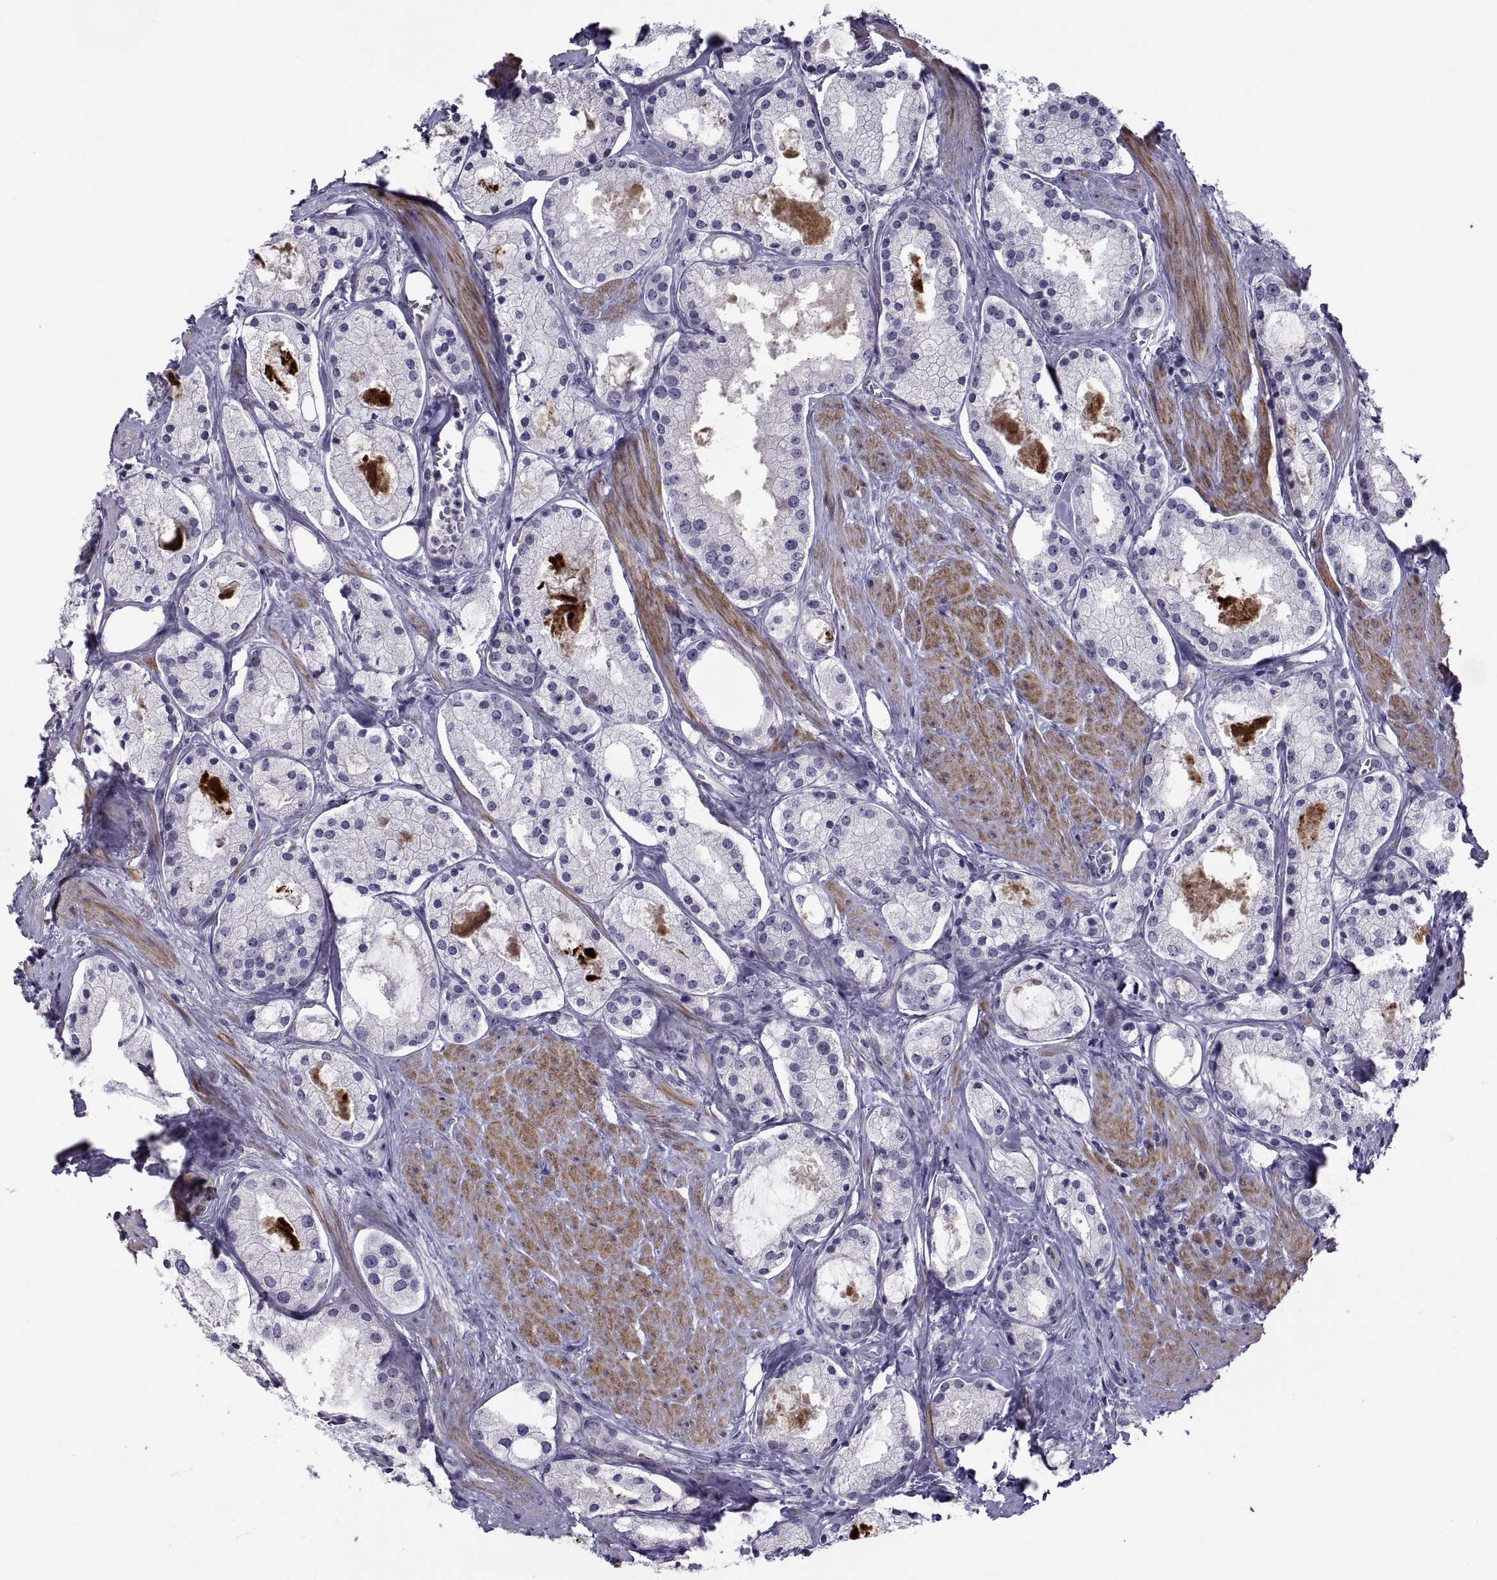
{"staining": {"intensity": "negative", "quantity": "none", "location": "none"}, "tissue": "prostate cancer", "cell_type": "Tumor cells", "image_type": "cancer", "snomed": [{"axis": "morphology", "description": "Adenocarcinoma, NOS"}, {"axis": "morphology", "description": "Adenocarcinoma, High grade"}, {"axis": "topography", "description": "Prostate"}], "caption": "High magnification brightfield microscopy of prostate cancer stained with DAB (brown) and counterstained with hematoxylin (blue): tumor cells show no significant positivity.", "gene": "TMEM158", "patient": {"sex": "male", "age": 64}}